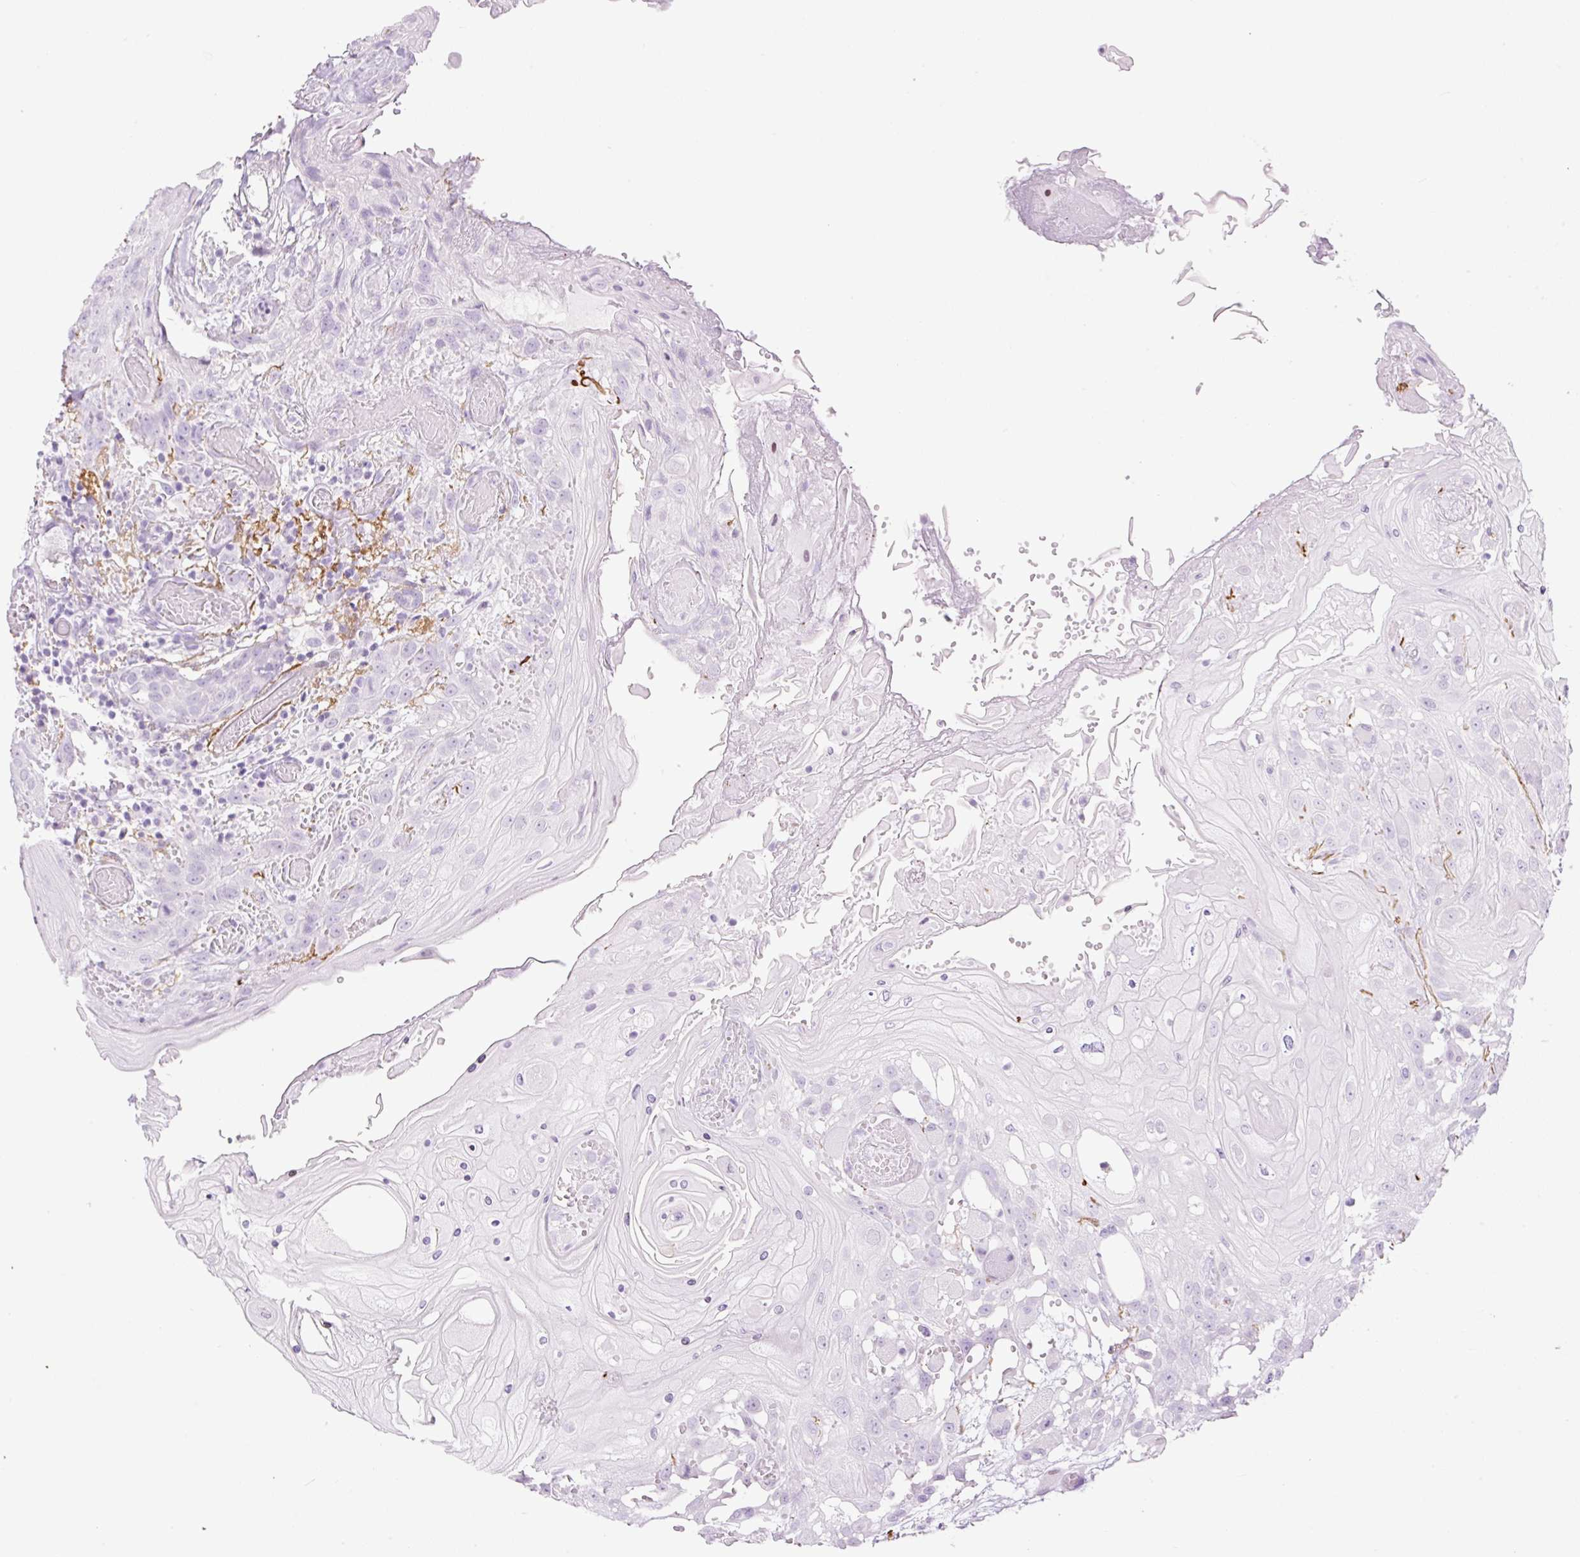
{"staining": {"intensity": "negative", "quantity": "none", "location": "none"}, "tissue": "head and neck cancer", "cell_type": "Tumor cells", "image_type": "cancer", "snomed": [{"axis": "morphology", "description": "Squamous cell carcinoma, NOS"}, {"axis": "topography", "description": "Head-Neck"}], "caption": "Immunohistochemistry histopathology image of neoplastic tissue: squamous cell carcinoma (head and neck) stained with DAB (3,3'-diaminobenzidine) displays no significant protein expression in tumor cells.", "gene": "SP140L", "patient": {"sex": "female", "age": 43}}